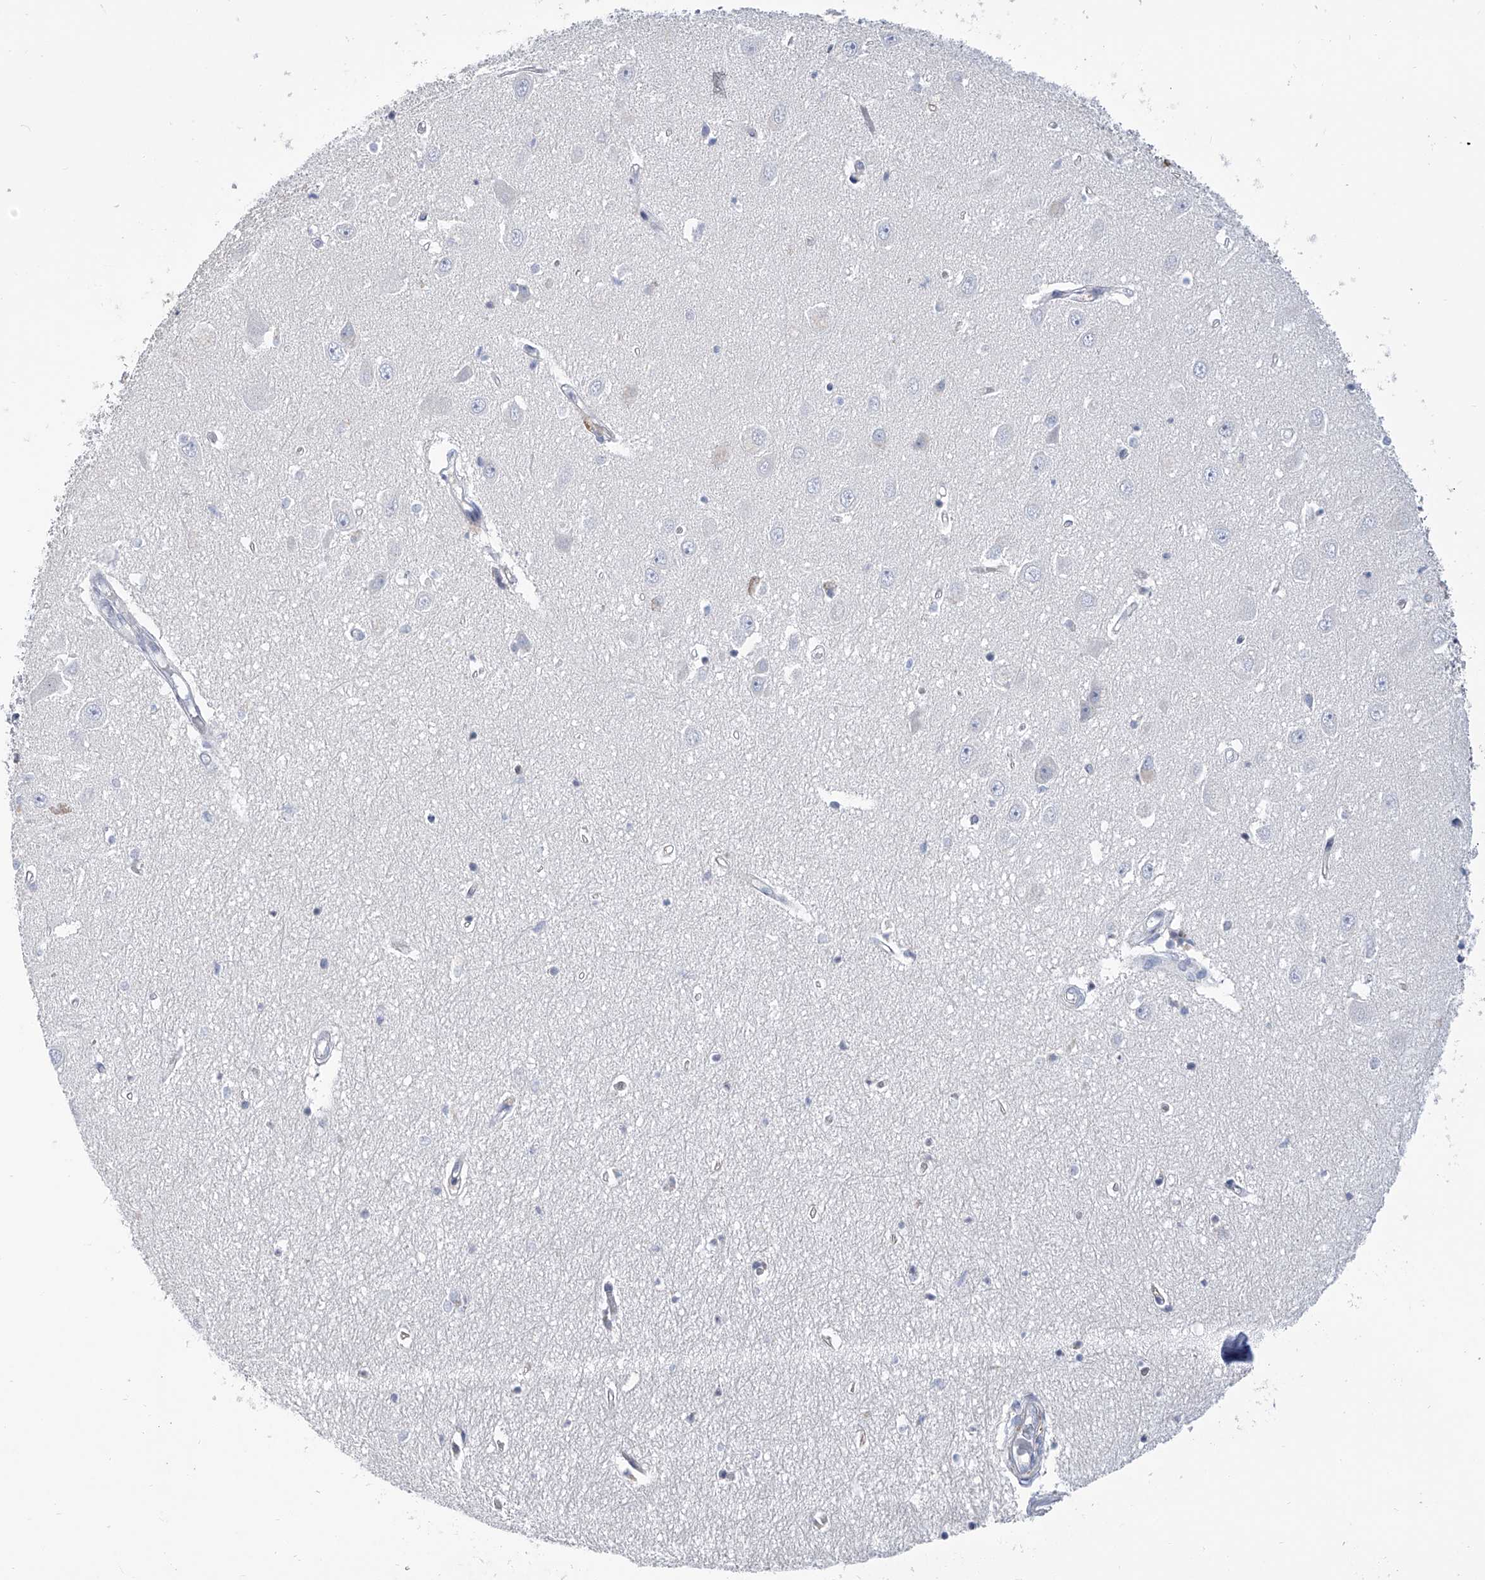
{"staining": {"intensity": "negative", "quantity": "none", "location": "none"}, "tissue": "hippocampus", "cell_type": "Glial cells", "image_type": "normal", "snomed": [{"axis": "morphology", "description": "Normal tissue, NOS"}, {"axis": "topography", "description": "Hippocampus"}], "caption": "Immunohistochemical staining of unremarkable hippocampus demonstrates no significant expression in glial cells. Brightfield microscopy of immunohistochemistry (IHC) stained with DAB (brown) and hematoxylin (blue), captured at high magnification.", "gene": "PHF20", "patient": {"sex": "female", "age": 64}}